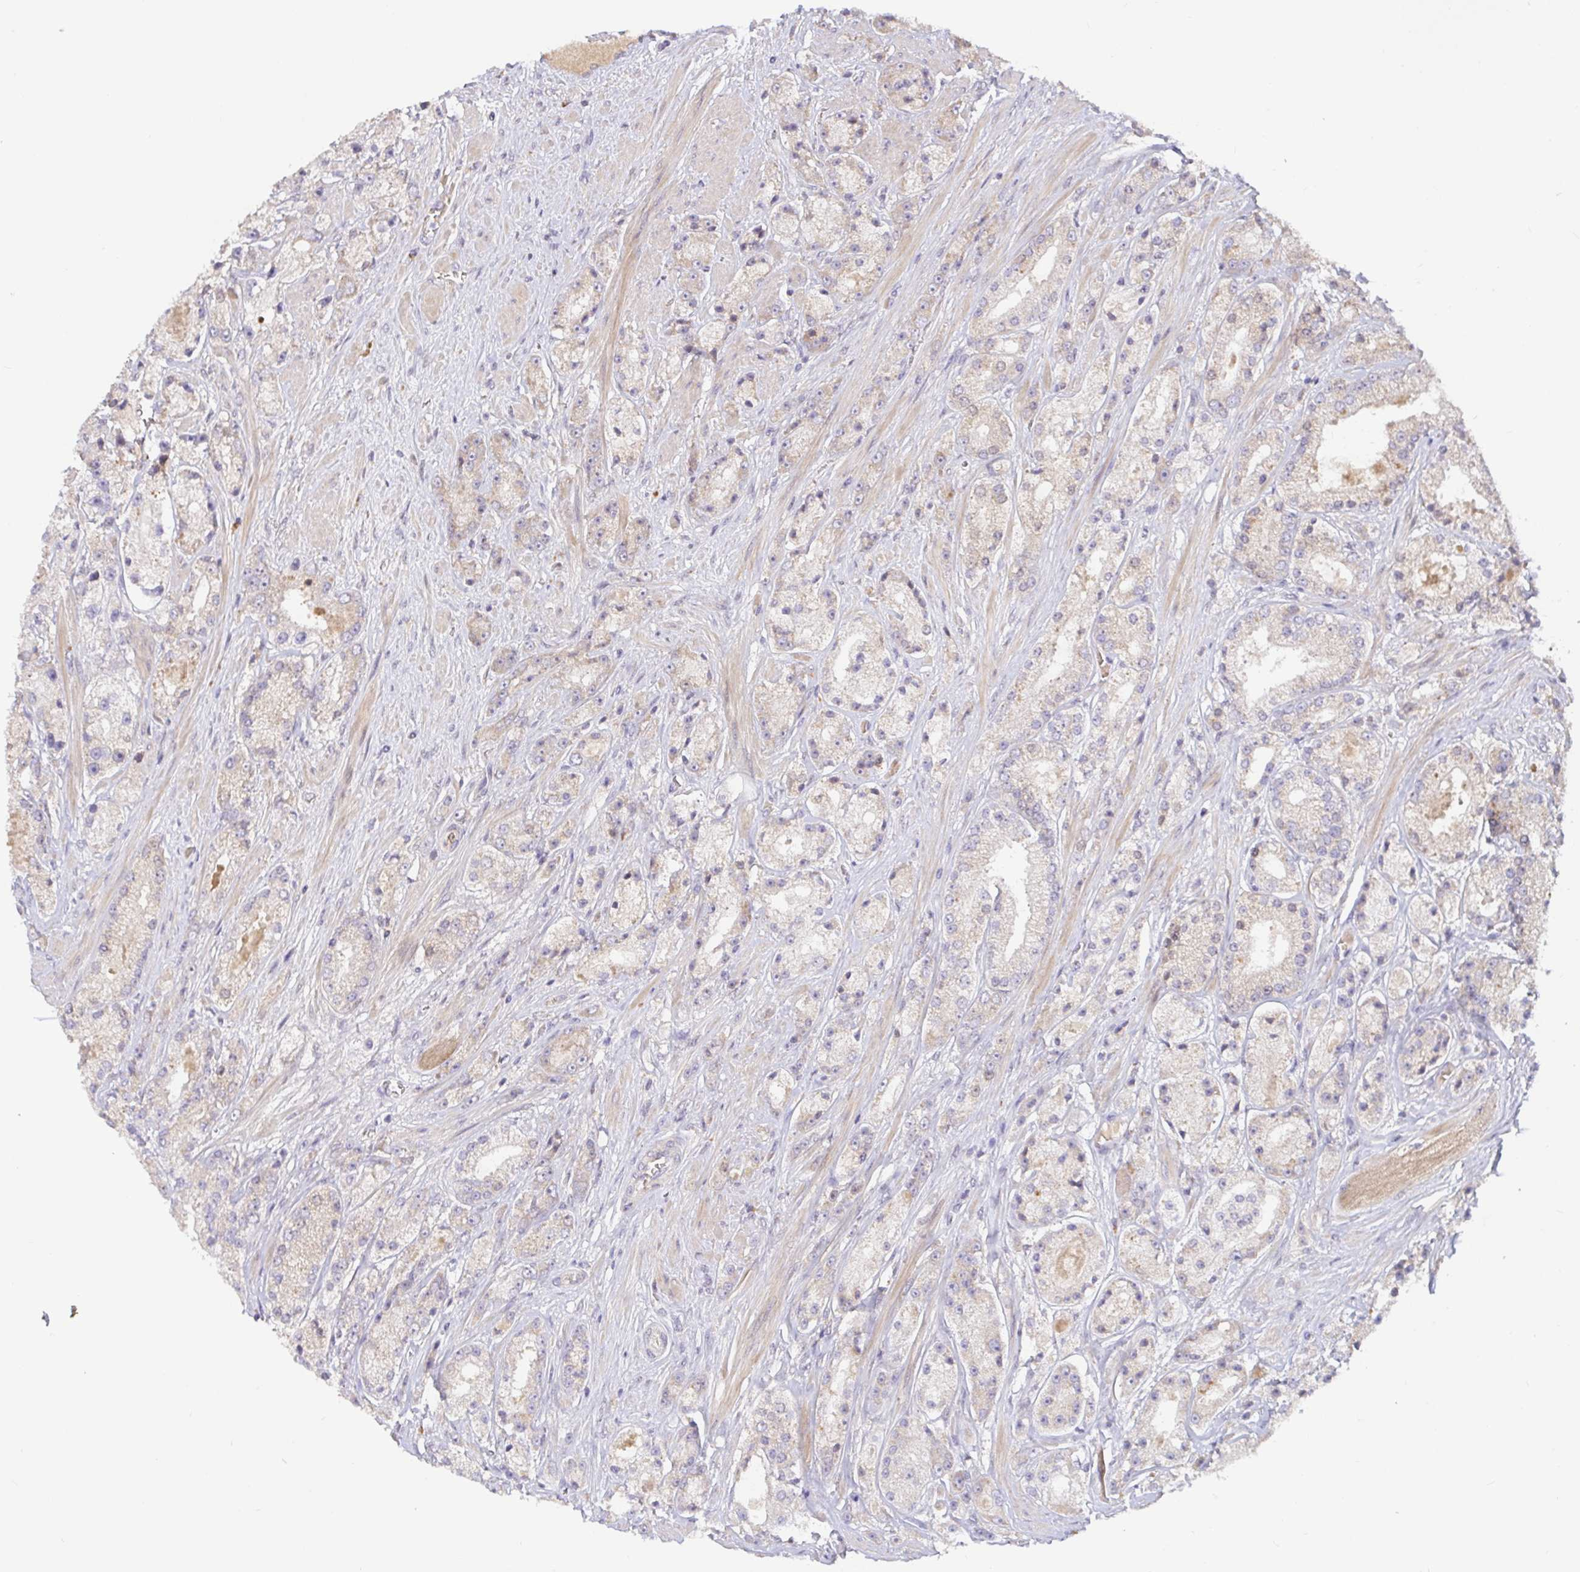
{"staining": {"intensity": "weak", "quantity": "25%-75%", "location": "cytoplasmic/membranous"}, "tissue": "prostate cancer", "cell_type": "Tumor cells", "image_type": "cancer", "snomed": [{"axis": "morphology", "description": "Adenocarcinoma, High grade"}, {"axis": "topography", "description": "Prostate"}], "caption": "The micrograph demonstrates a brown stain indicating the presence of a protein in the cytoplasmic/membranous of tumor cells in adenocarcinoma (high-grade) (prostate).", "gene": "LARP1", "patient": {"sex": "male", "age": 67}}